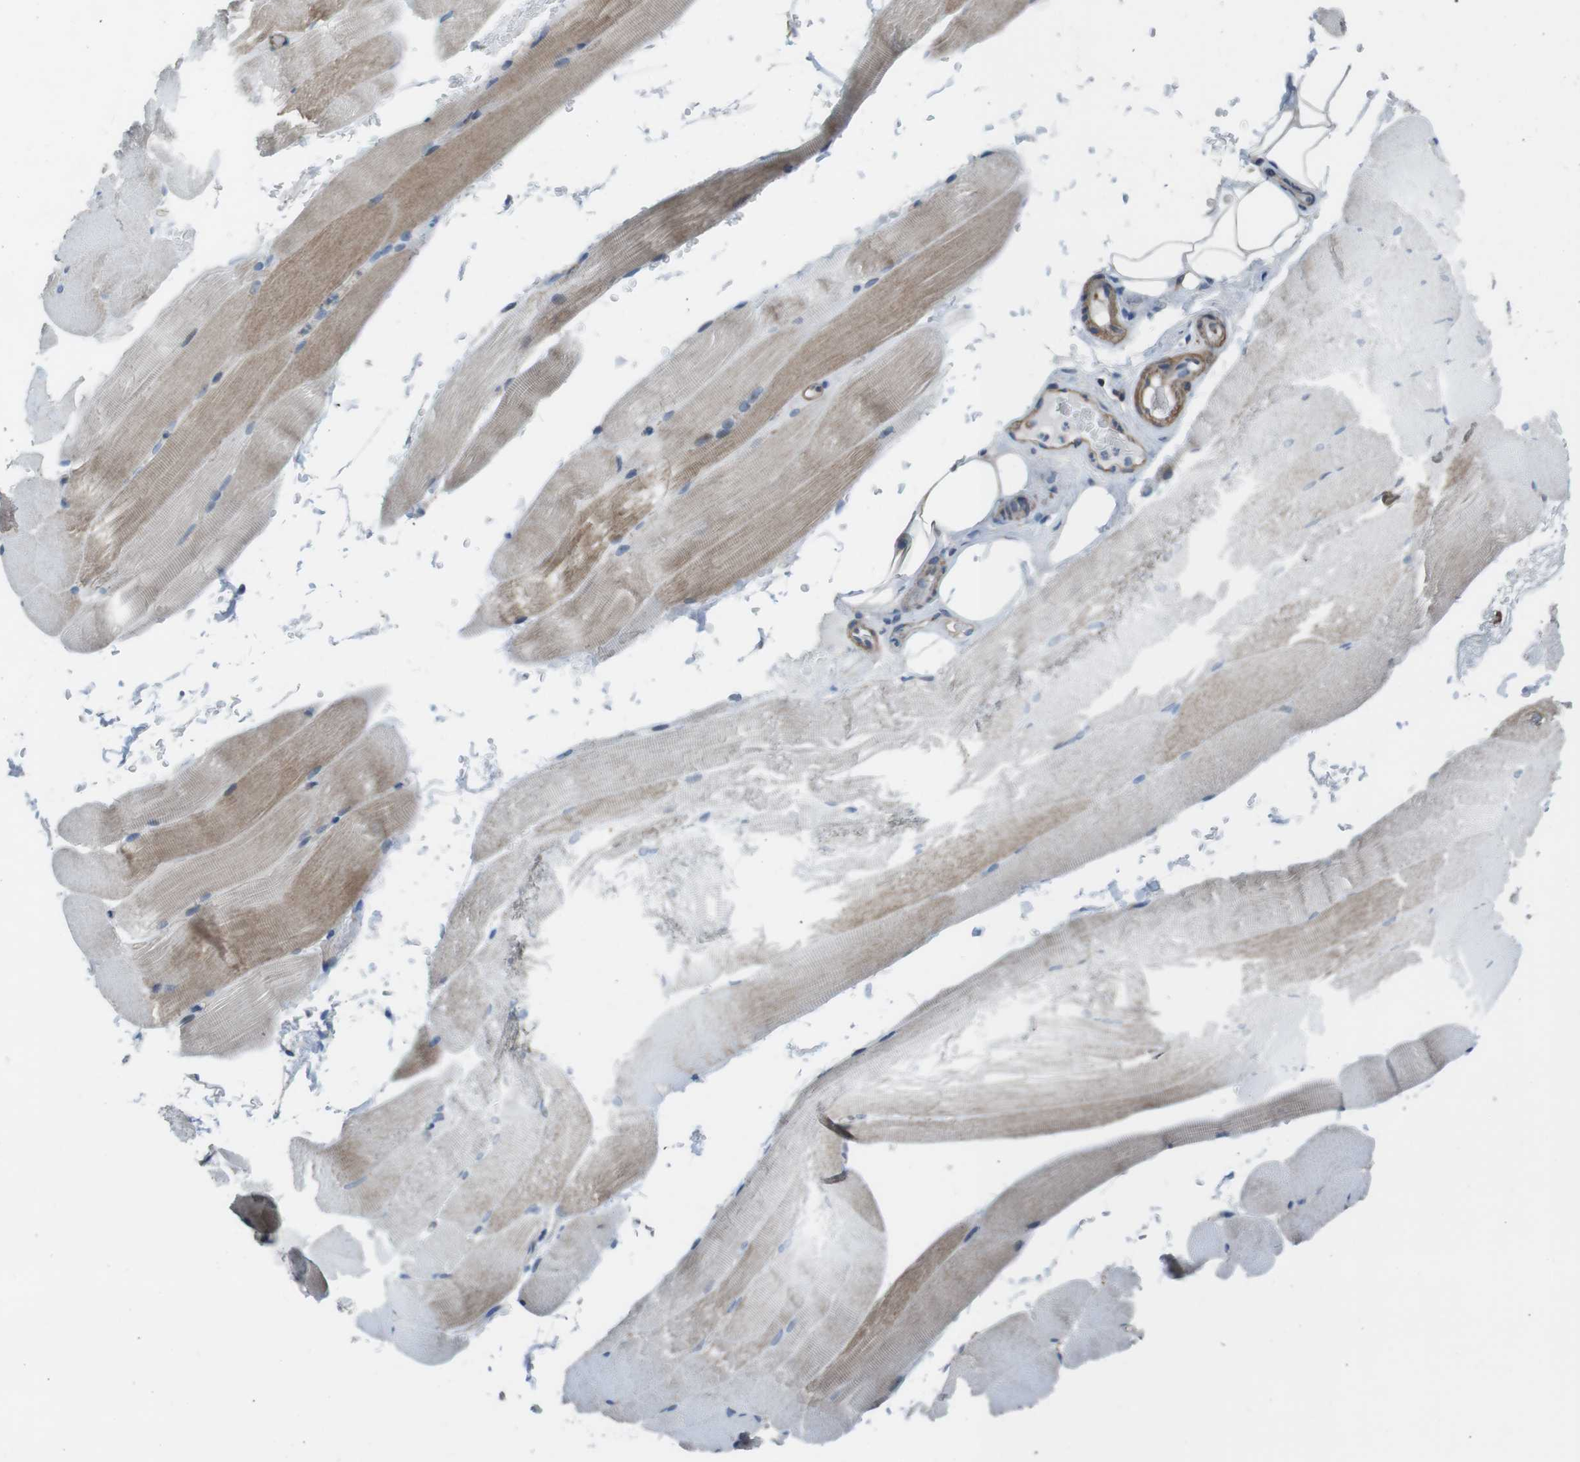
{"staining": {"intensity": "weak", "quantity": "<25%", "location": "cytoplasmic/membranous"}, "tissue": "skeletal muscle", "cell_type": "Myocytes", "image_type": "normal", "snomed": [{"axis": "morphology", "description": "Normal tissue, NOS"}, {"axis": "topography", "description": "Skeletal muscle"}, {"axis": "topography", "description": "Parathyroid gland"}], "caption": "DAB immunohistochemical staining of benign human skeletal muscle displays no significant staining in myocytes.", "gene": "FAM174B", "patient": {"sex": "female", "age": 37}}